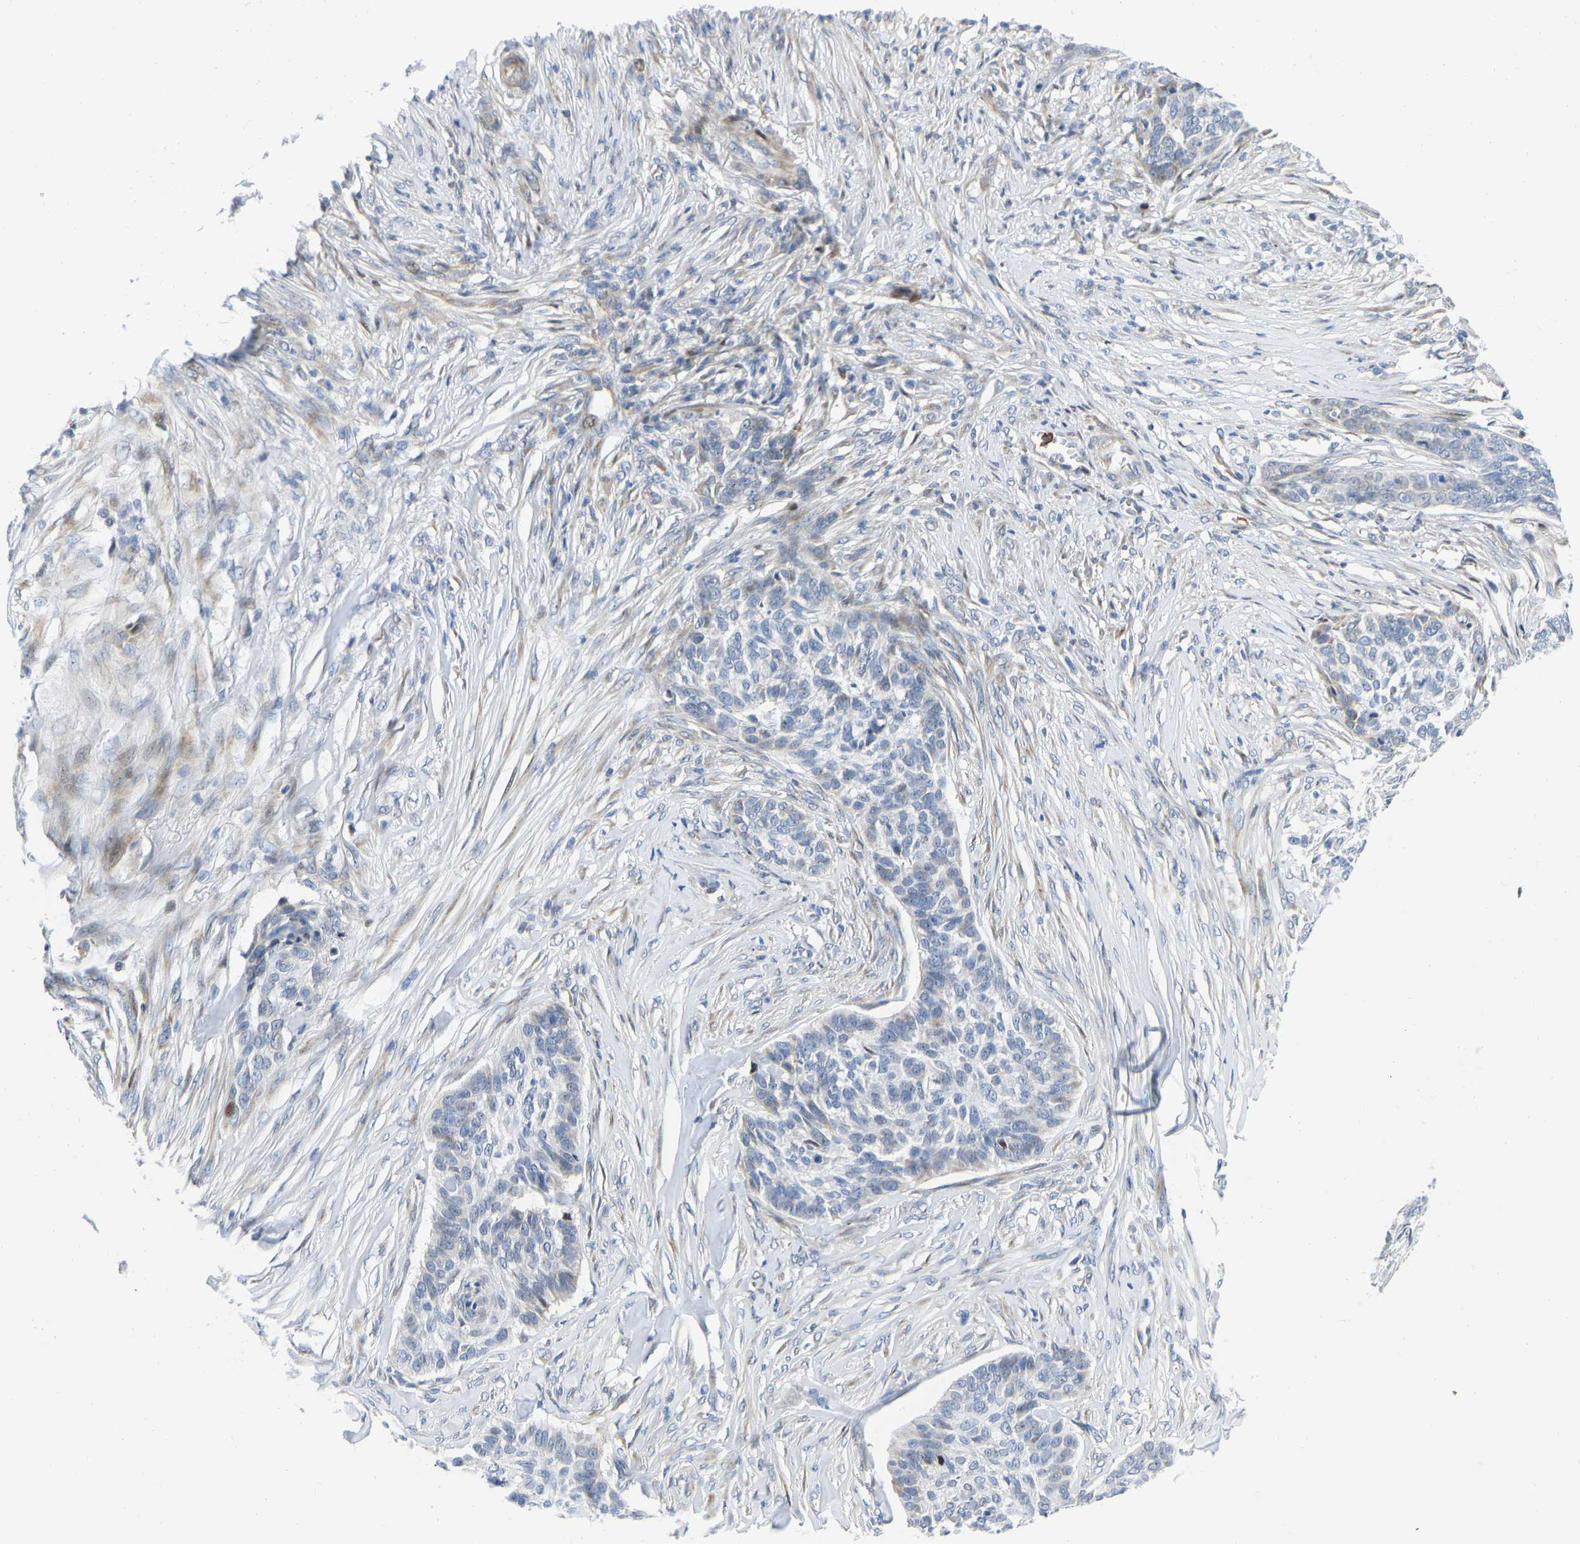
{"staining": {"intensity": "weak", "quantity": "<25%", "location": "cytoplasmic/membranous"}, "tissue": "skin cancer", "cell_type": "Tumor cells", "image_type": "cancer", "snomed": [{"axis": "morphology", "description": "Basal cell carcinoma"}, {"axis": "topography", "description": "Skin"}], "caption": "The micrograph displays no staining of tumor cells in skin cancer.", "gene": "HDAC5", "patient": {"sex": "male", "age": 85}}